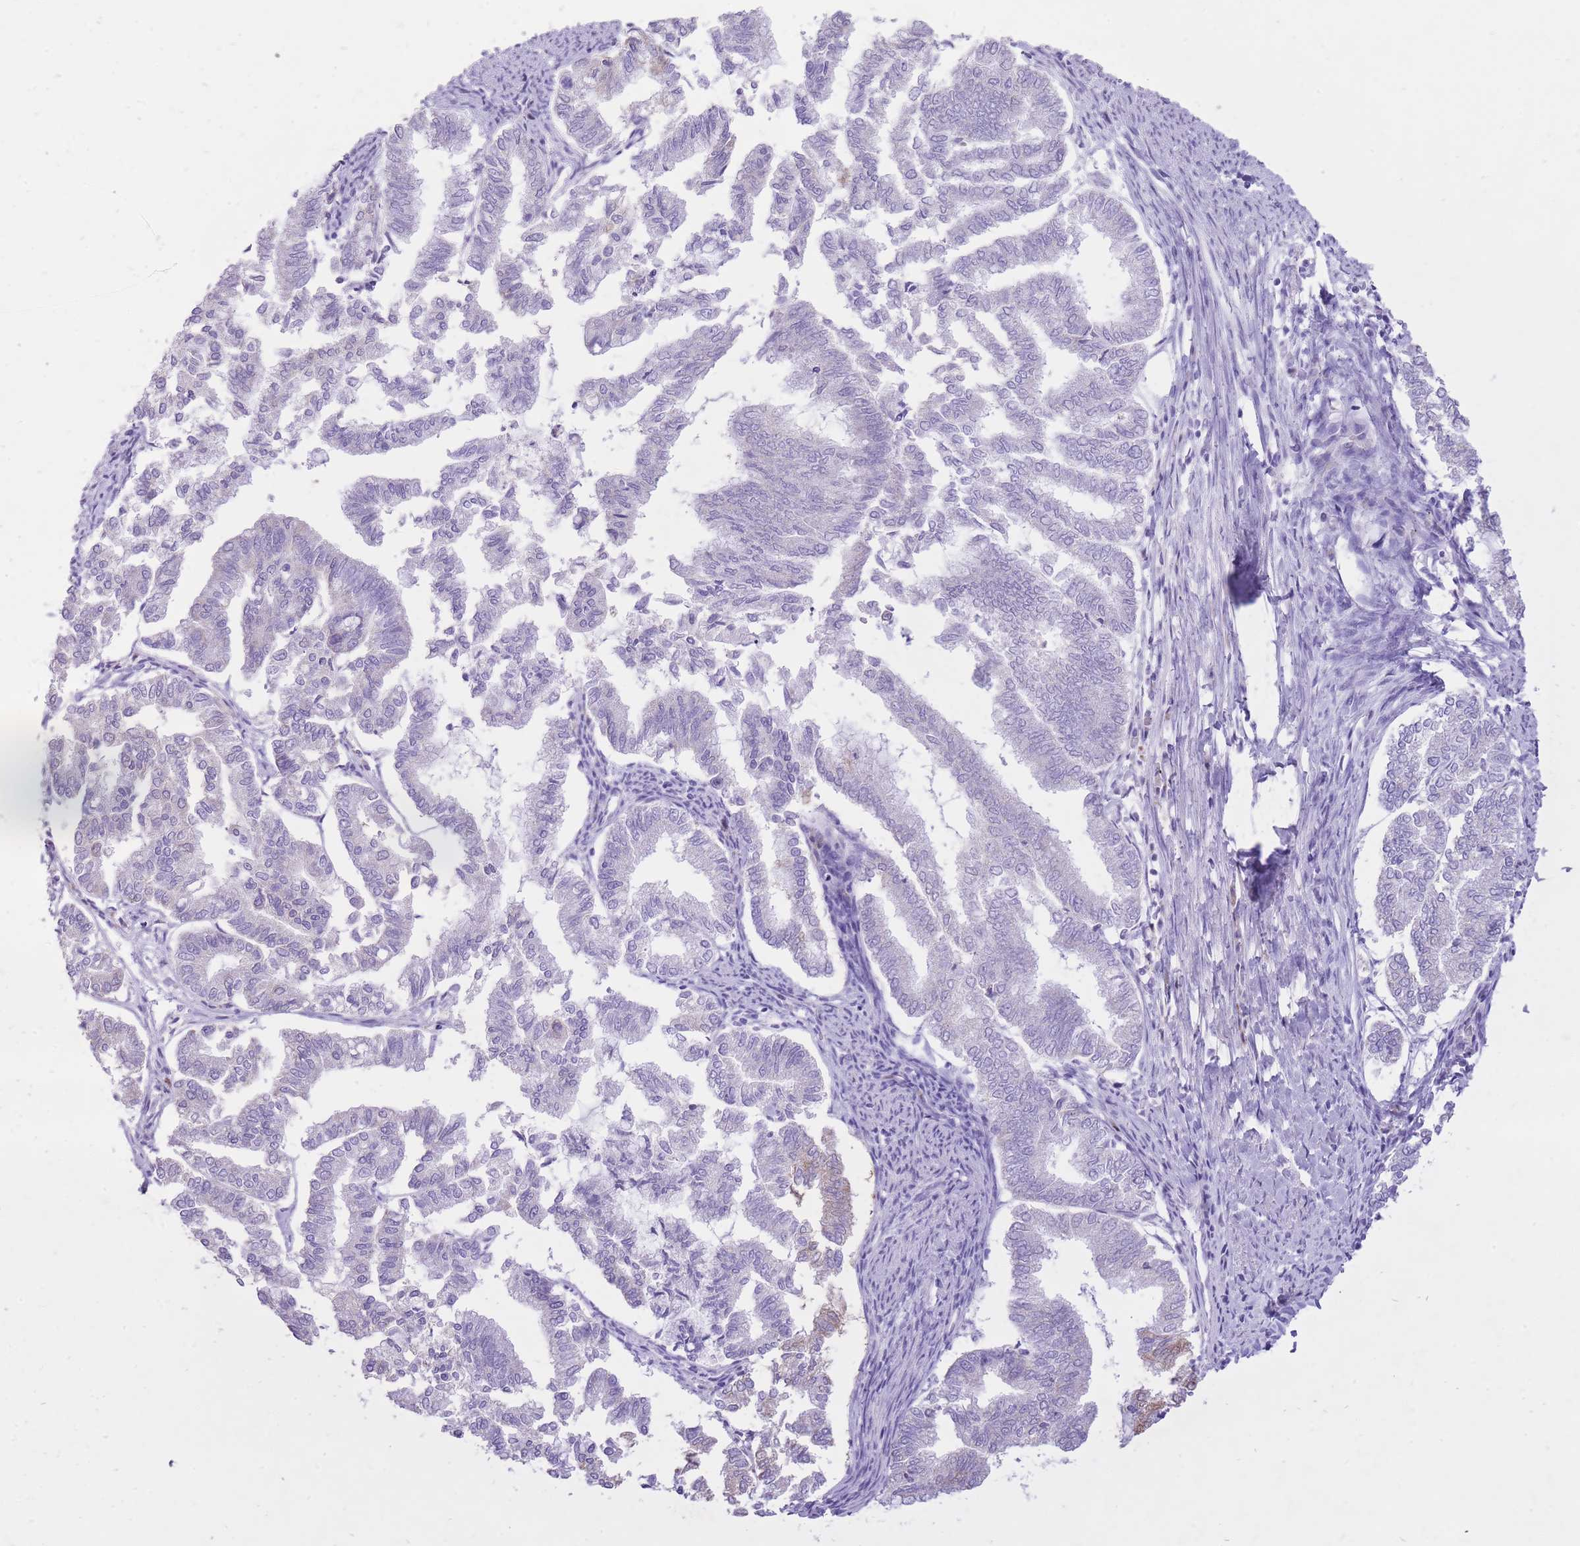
{"staining": {"intensity": "negative", "quantity": "none", "location": "none"}, "tissue": "endometrial cancer", "cell_type": "Tumor cells", "image_type": "cancer", "snomed": [{"axis": "morphology", "description": "Adenocarcinoma, NOS"}, {"axis": "topography", "description": "Endometrium"}], "caption": "This is an IHC histopathology image of endometrial adenocarcinoma. There is no expression in tumor cells.", "gene": "SLC4A4", "patient": {"sex": "female", "age": 79}}